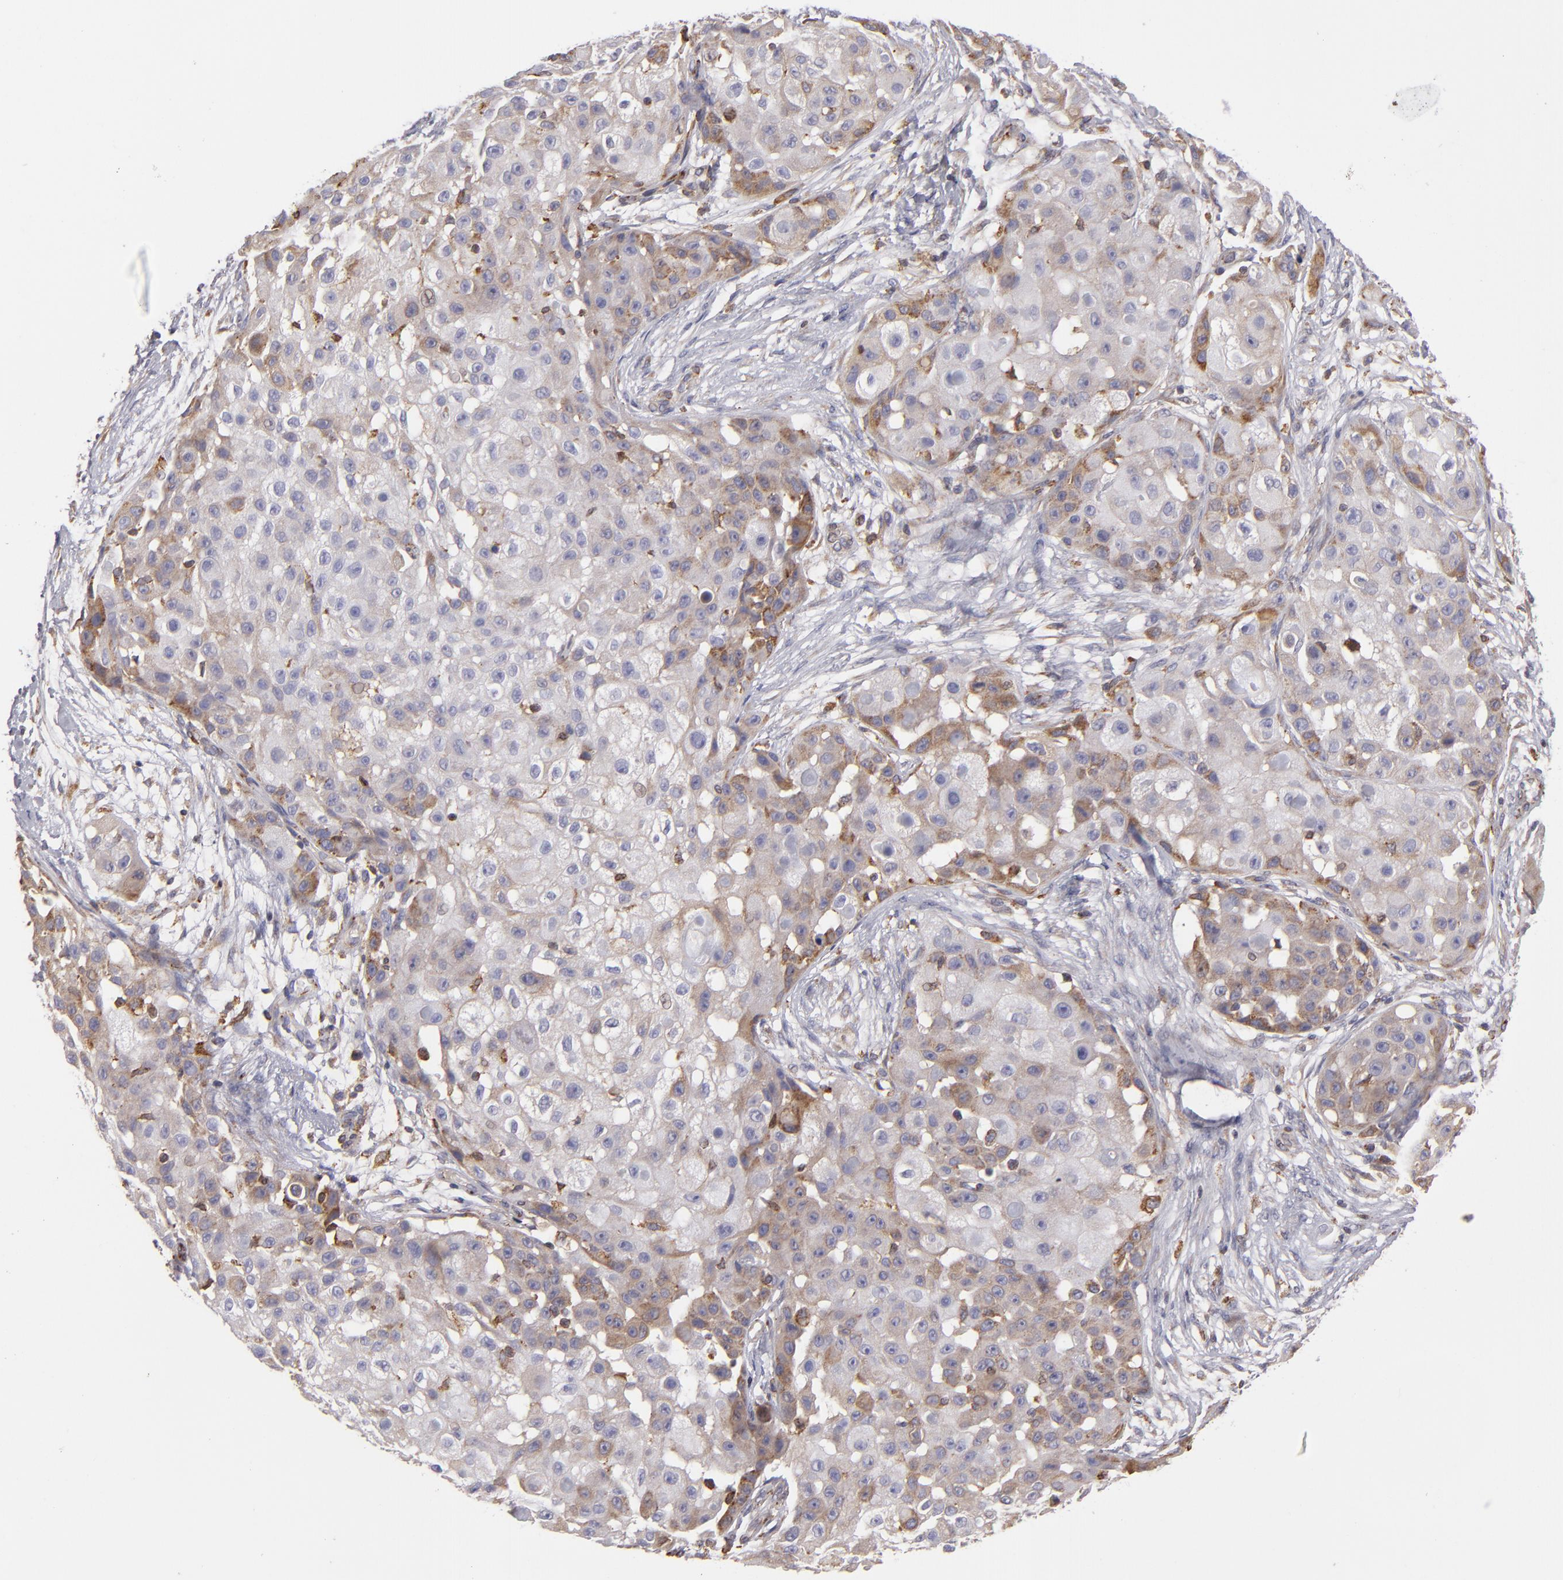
{"staining": {"intensity": "weak", "quantity": ">75%", "location": "cytoplasmic/membranous"}, "tissue": "skin cancer", "cell_type": "Tumor cells", "image_type": "cancer", "snomed": [{"axis": "morphology", "description": "Squamous cell carcinoma, NOS"}, {"axis": "topography", "description": "Skin"}], "caption": "Tumor cells demonstrate weak cytoplasmic/membranous positivity in approximately >75% of cells in skin squamous cell carcinoma.", "gene": "CFB", "patient": {"sex": "female", "age": 57}}